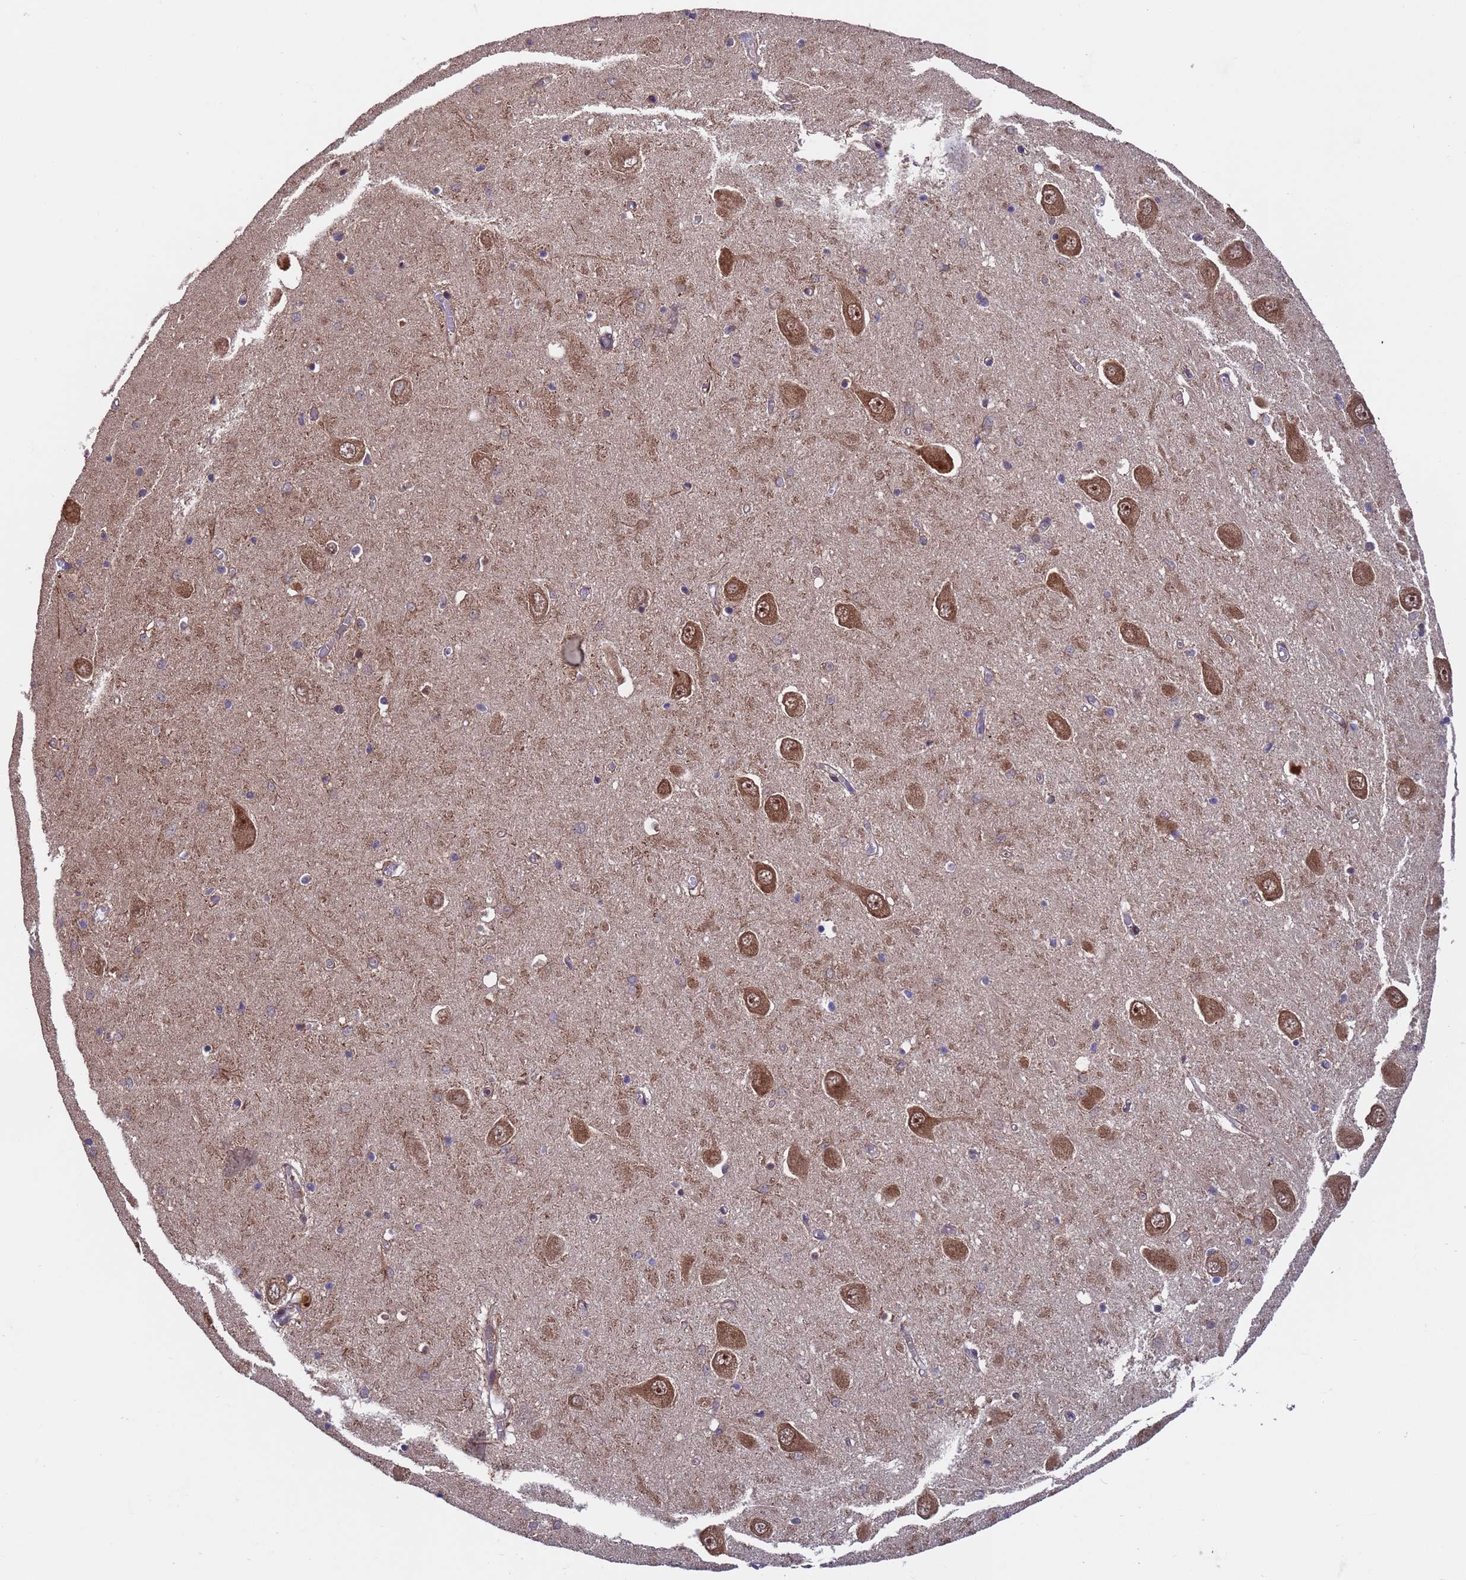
{"staining": {"intensity": "moderate", "quantity": "<25%", "location": "cytoplasmic/membranous,nuclear"}, "tissue": "hippocampus", "cell_type": "Glial cells", "image_type": "normal", "snomed": [{"axis": "morphology", "description": "Normal tissue, NOS"}, {"axis": "topography", "description": "Hippocampus"}], "caption": "IHC histopathology image of normal human hippocampus stained for a protein (brown), which displays low levels of moderate cytoplasmic/membranous,nuclear expression in about <25% of glial cells.", "gene": "TSR3", "patient": {"sex": "male", "age": 70}}